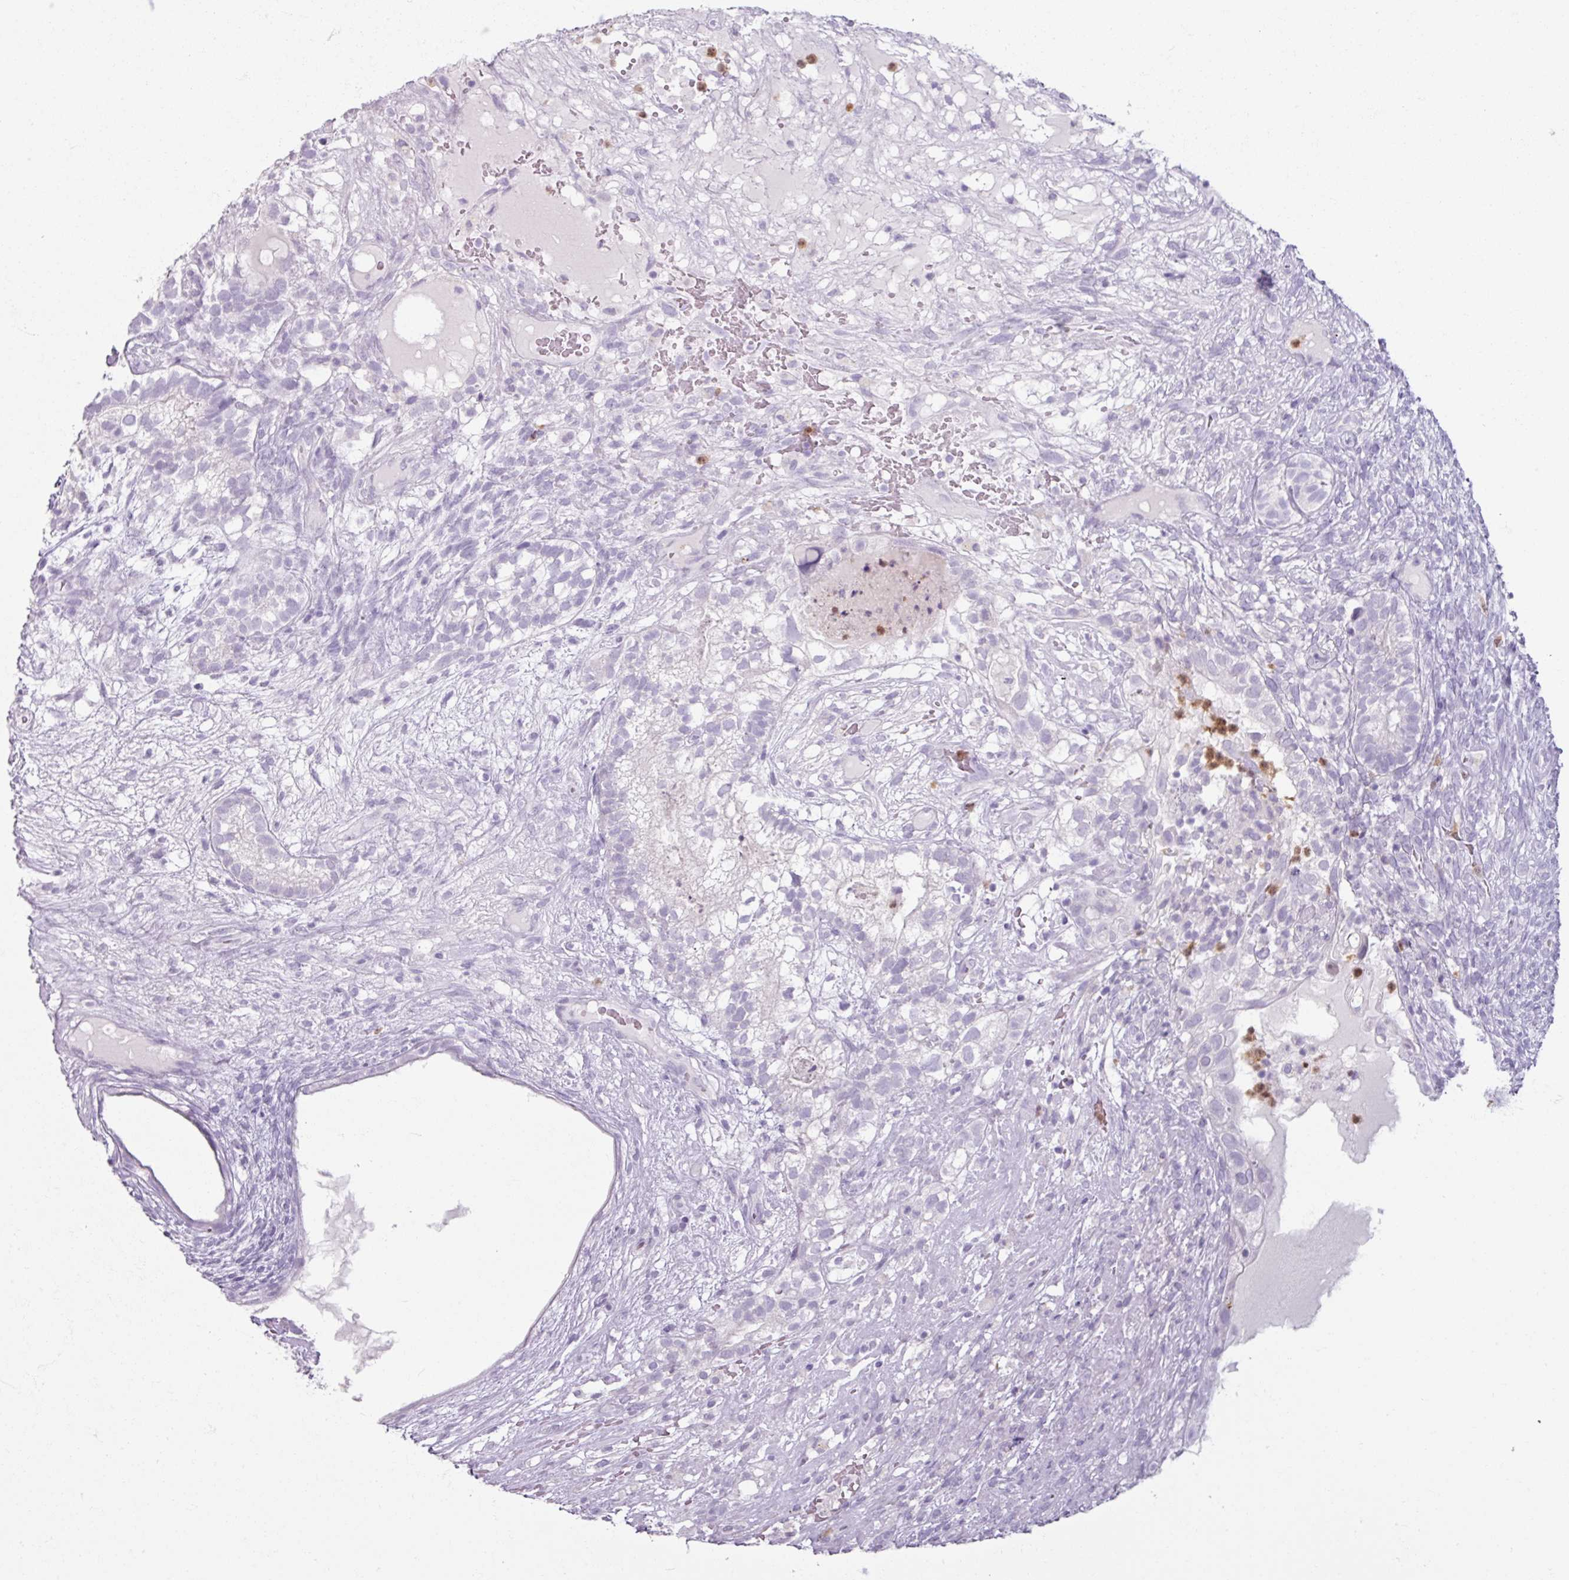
{"staining": {"intensity": "negative", "quantity": "none", "location": "none"}, "tissue": "testis cancer", "cell_type": "Tumor cells", "image_type": "cancer", "snomed": [{"axis": "morphology", "description": "Seminoma, NOS"}, {"axis": "morphology", "description": "Carcinoma, Embryonal, NOS"}, {"axis": "topography", "description": "Testis"}], "caption": "A high-resolution image shows immunohistochemistry (IHC) staining of testis cancer, which shows no significant staining in tumor cells. (DAB IHC, high magnification).", "gene": "ARG1", "patient": {"sex": "male", "age": 41}}